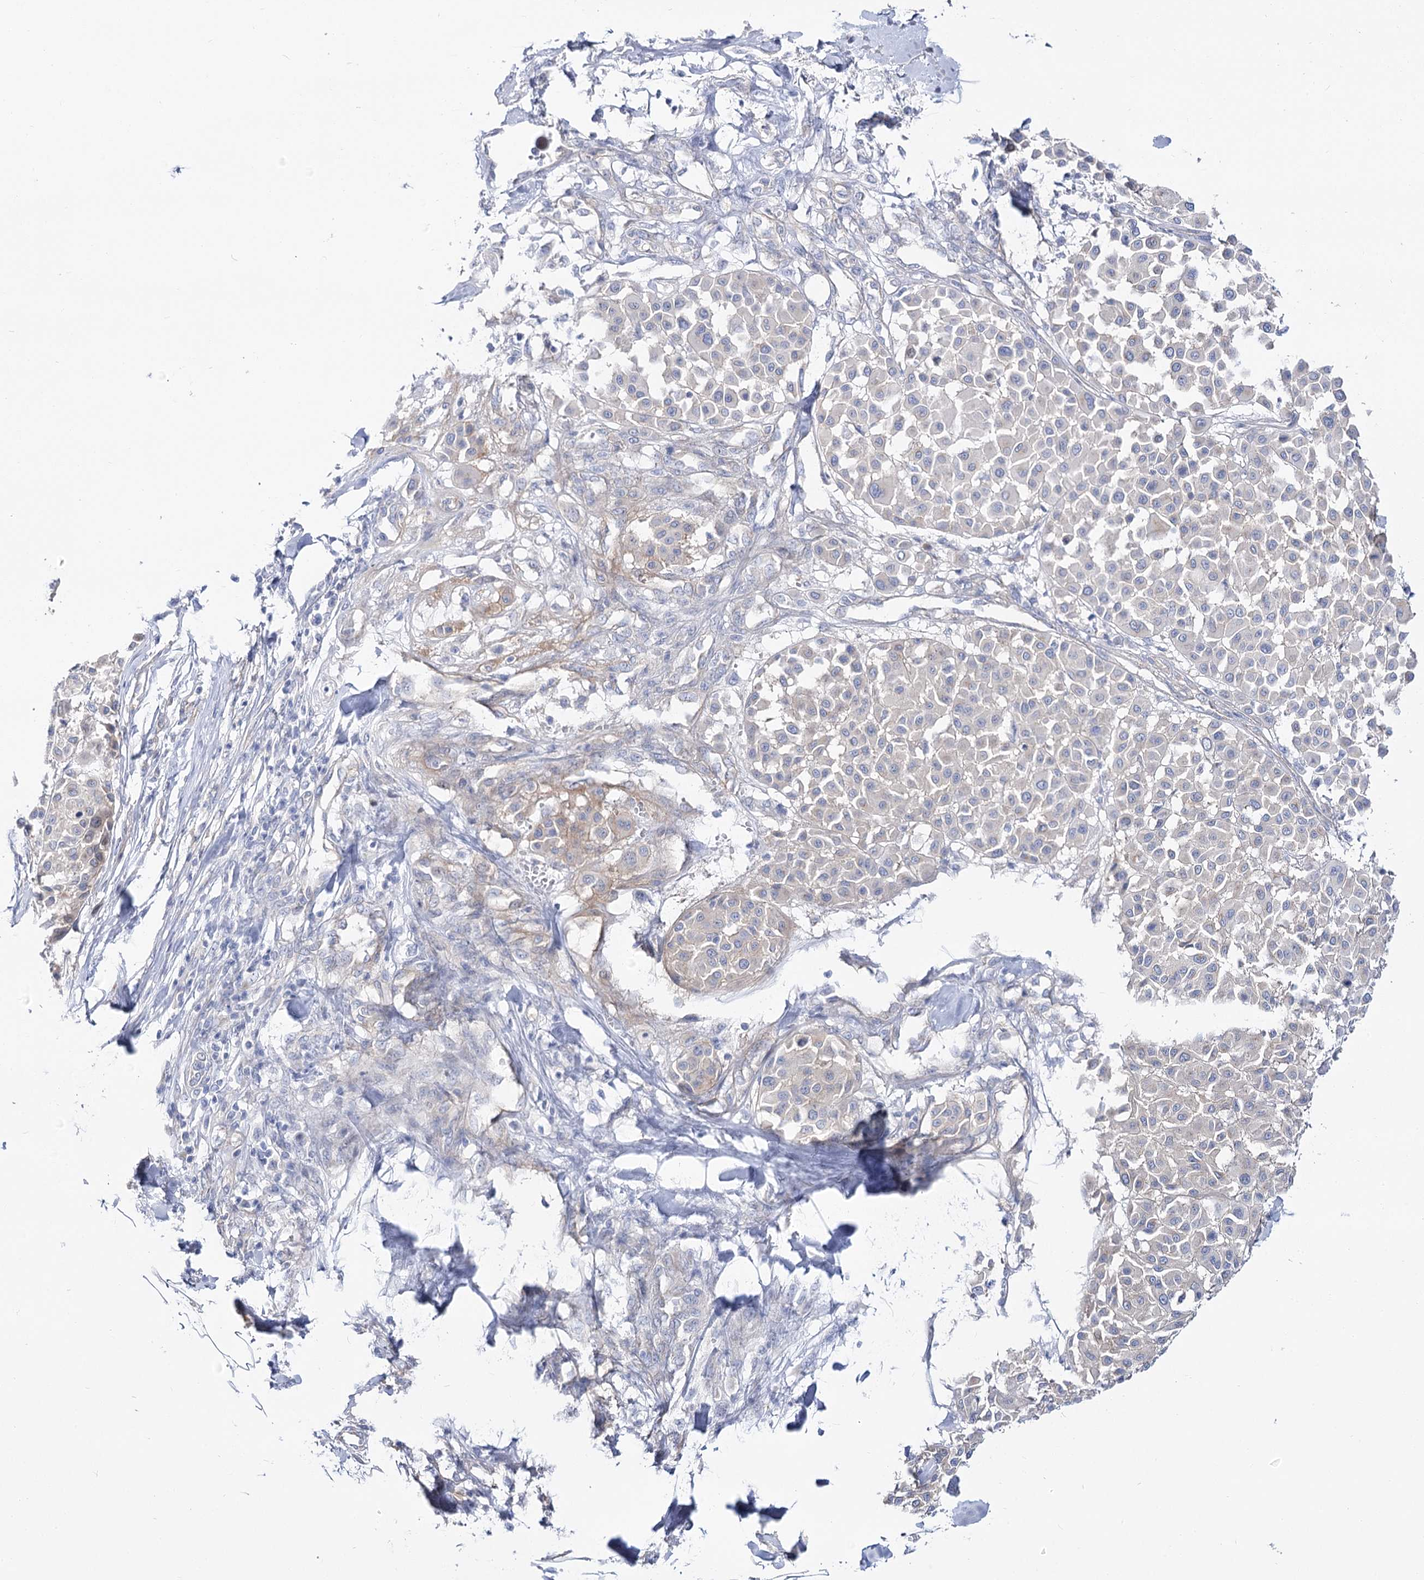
{"staining": {"intensity": "negative", "quantity": "none", "location": "none"}, "tissue": "melanoma", "cell_type": "Tumor cells", "image_type": "cancer", "snomed": [{"axis": "morphology", "description": "Malignant melanoma, Metastatic site"}, {"axis": "topography", "description": "Soft tissue"}], "caption": "Immunohistochemistry (IHC) histopathology image of neoplastic tissue: human malignant melanoma (metastatic site) stained with DAB (3,3'-diaminobenzidine) shows no significant protein expression in tumor cells.", "gene": "SUOX", "patient": {"sex": "male", "age": 41}}